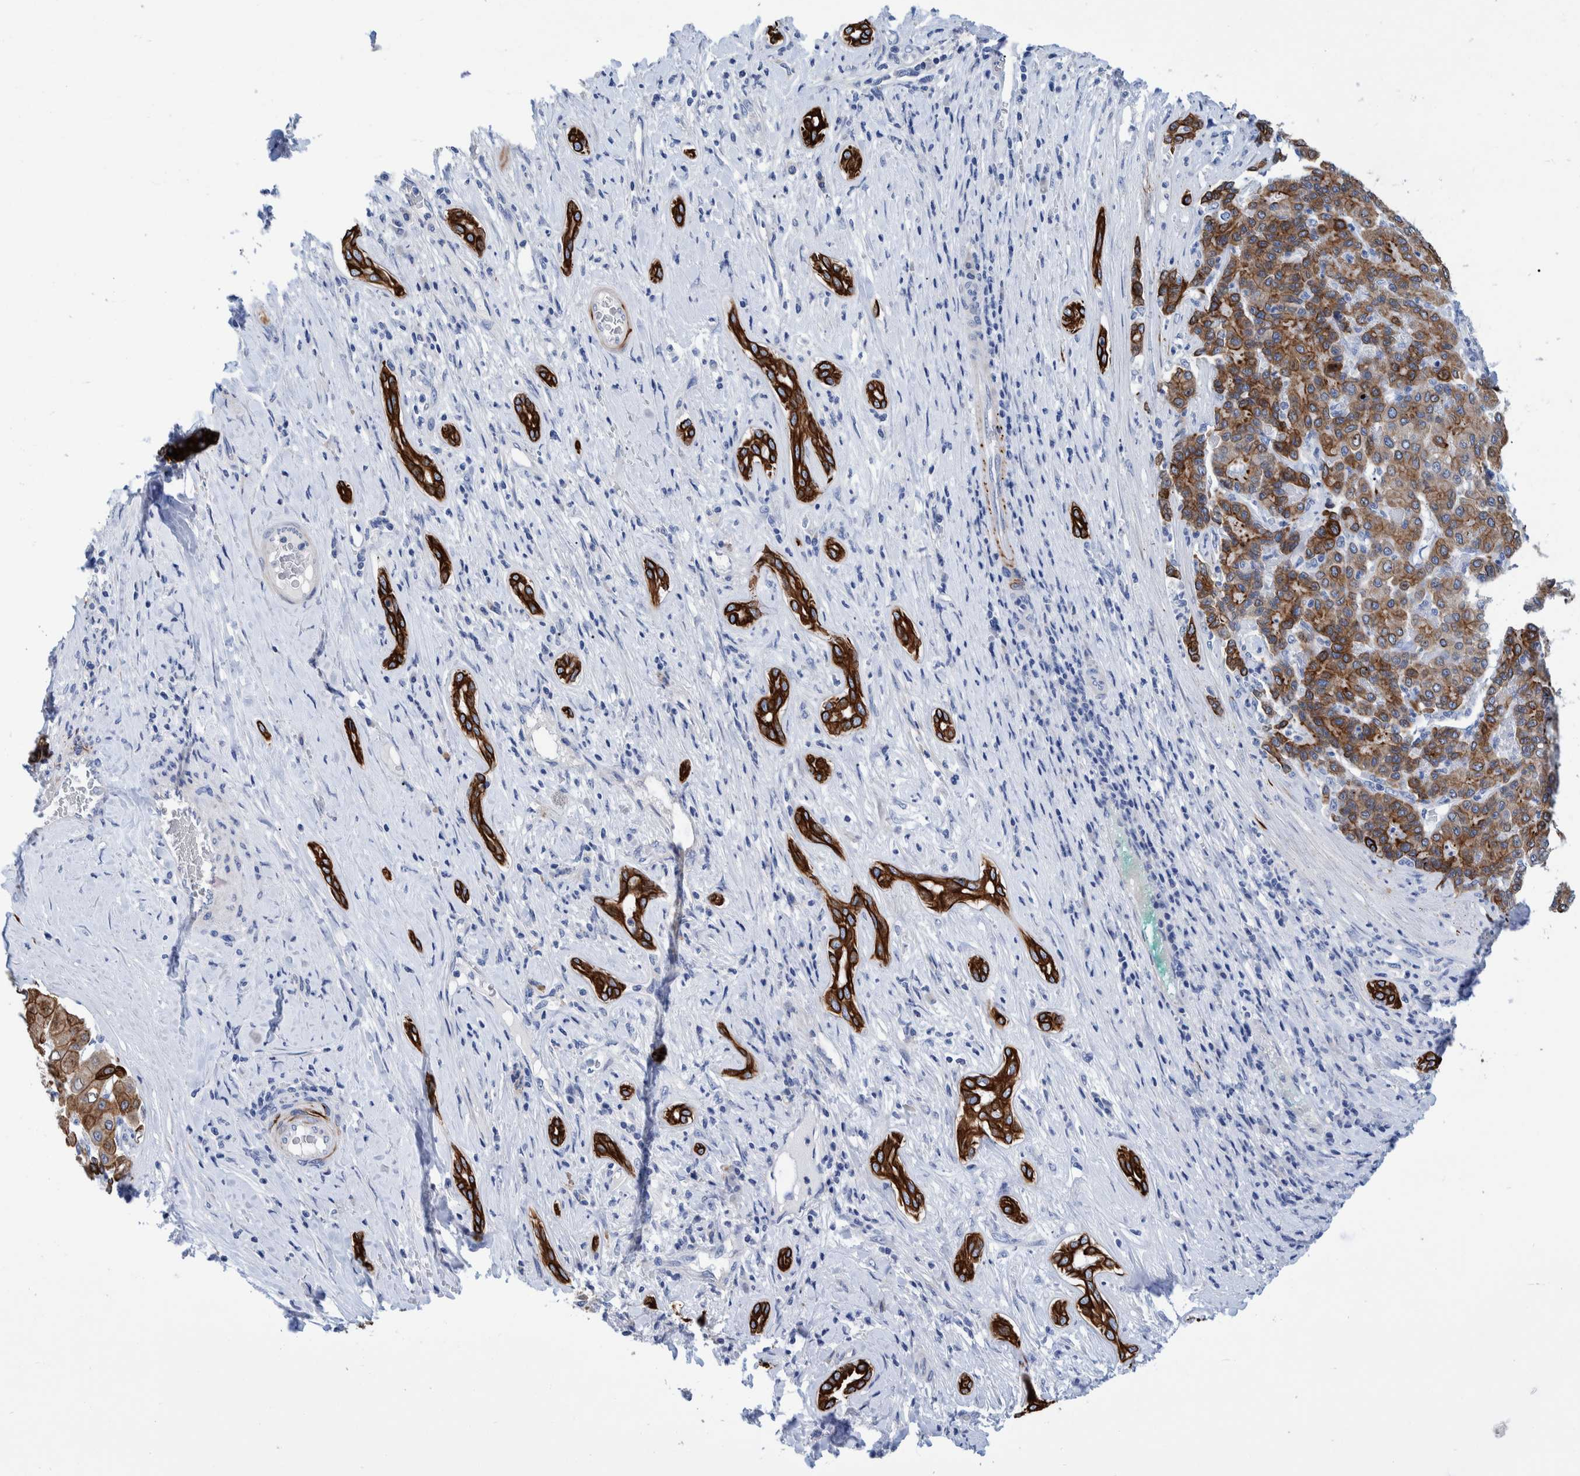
{"staining": {"intensity": "moderate", "quantity": ">75%", "location": "cytoplasmic/membranous"}, "tissue": "liver cancer", "cell_type": "Tumor cells", "image_type": "cancer", "snomed": [{"axis": "morphology", "description": "Carcinoma, Hepatocellular, NOS"}, {"axis": "topography", "description": "Liver"}], "caption": "Liver cancer stained with DAB immunohistochemistry shows medium levels of moderate cytoplasmic/membranous staining in about >75% of tumor cells. (DAB IHC, brown staining for protein, blue staining for nuclei).", "gene": "MKS1", "patient": {"sex": "male", "age": 65}}